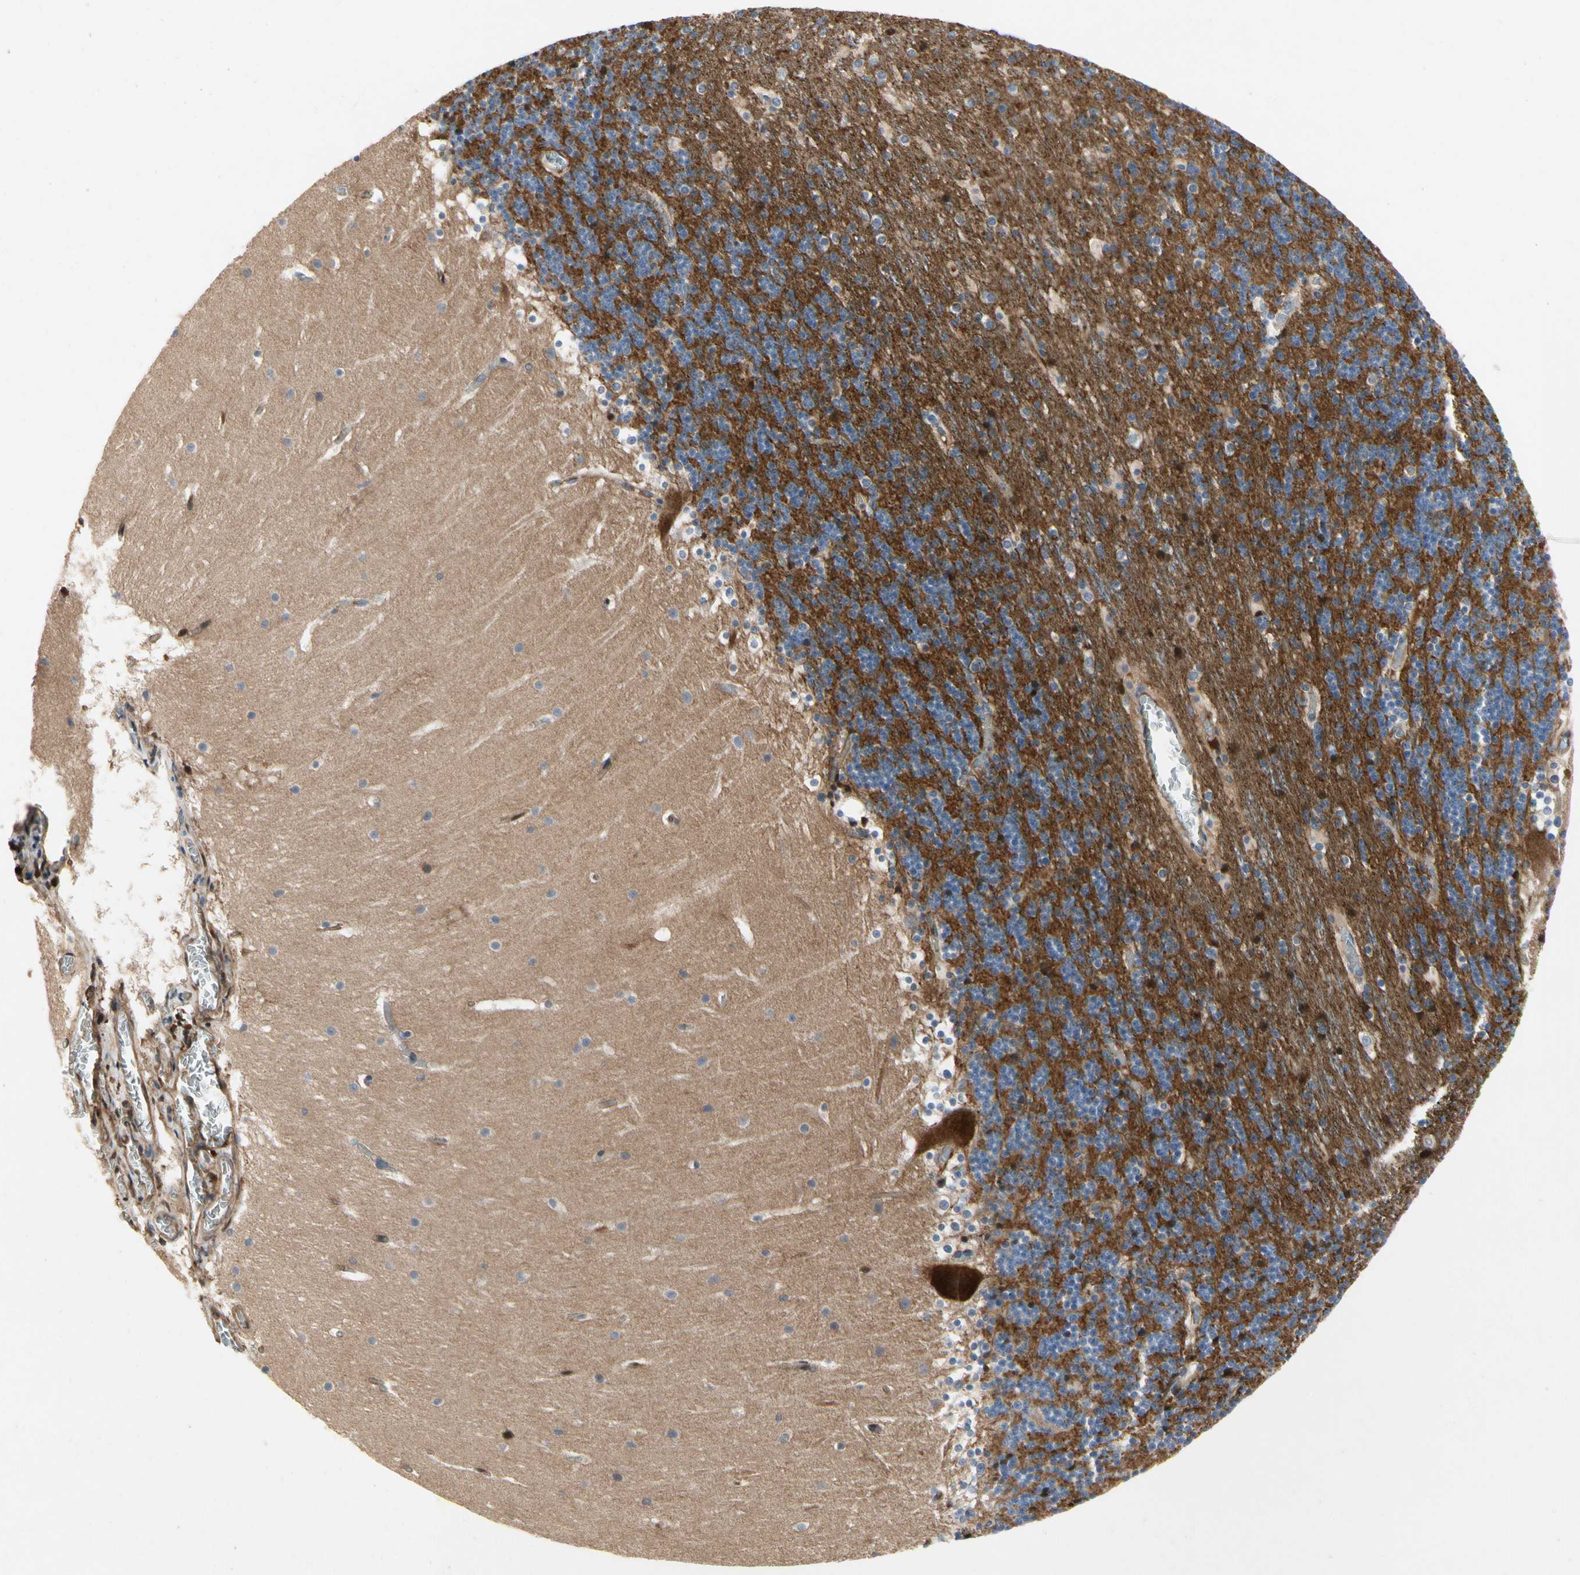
{"staining": {"intensity": "negative", "quantity": "none", "location": "none"}, "tissue": "cerebellum", "cell_type": "Cells in granular layer", "image_type": "normal", "snomed": [{"axis": "morphology", "description": "Normal tissue, NOS"}, {"axis": "topography", "description": "Cerebellum"}], "caption": "High magnification brightfield microscopy of unremarkable cerebellum stained with DAB (3,3'-diaminobenzidine) (brown) and counterstained with hematoxylin (blue): cells in granular layer show no significant staining.", "gene": "CRTAC1", "patient": {"sex": "male", "age": 45}}